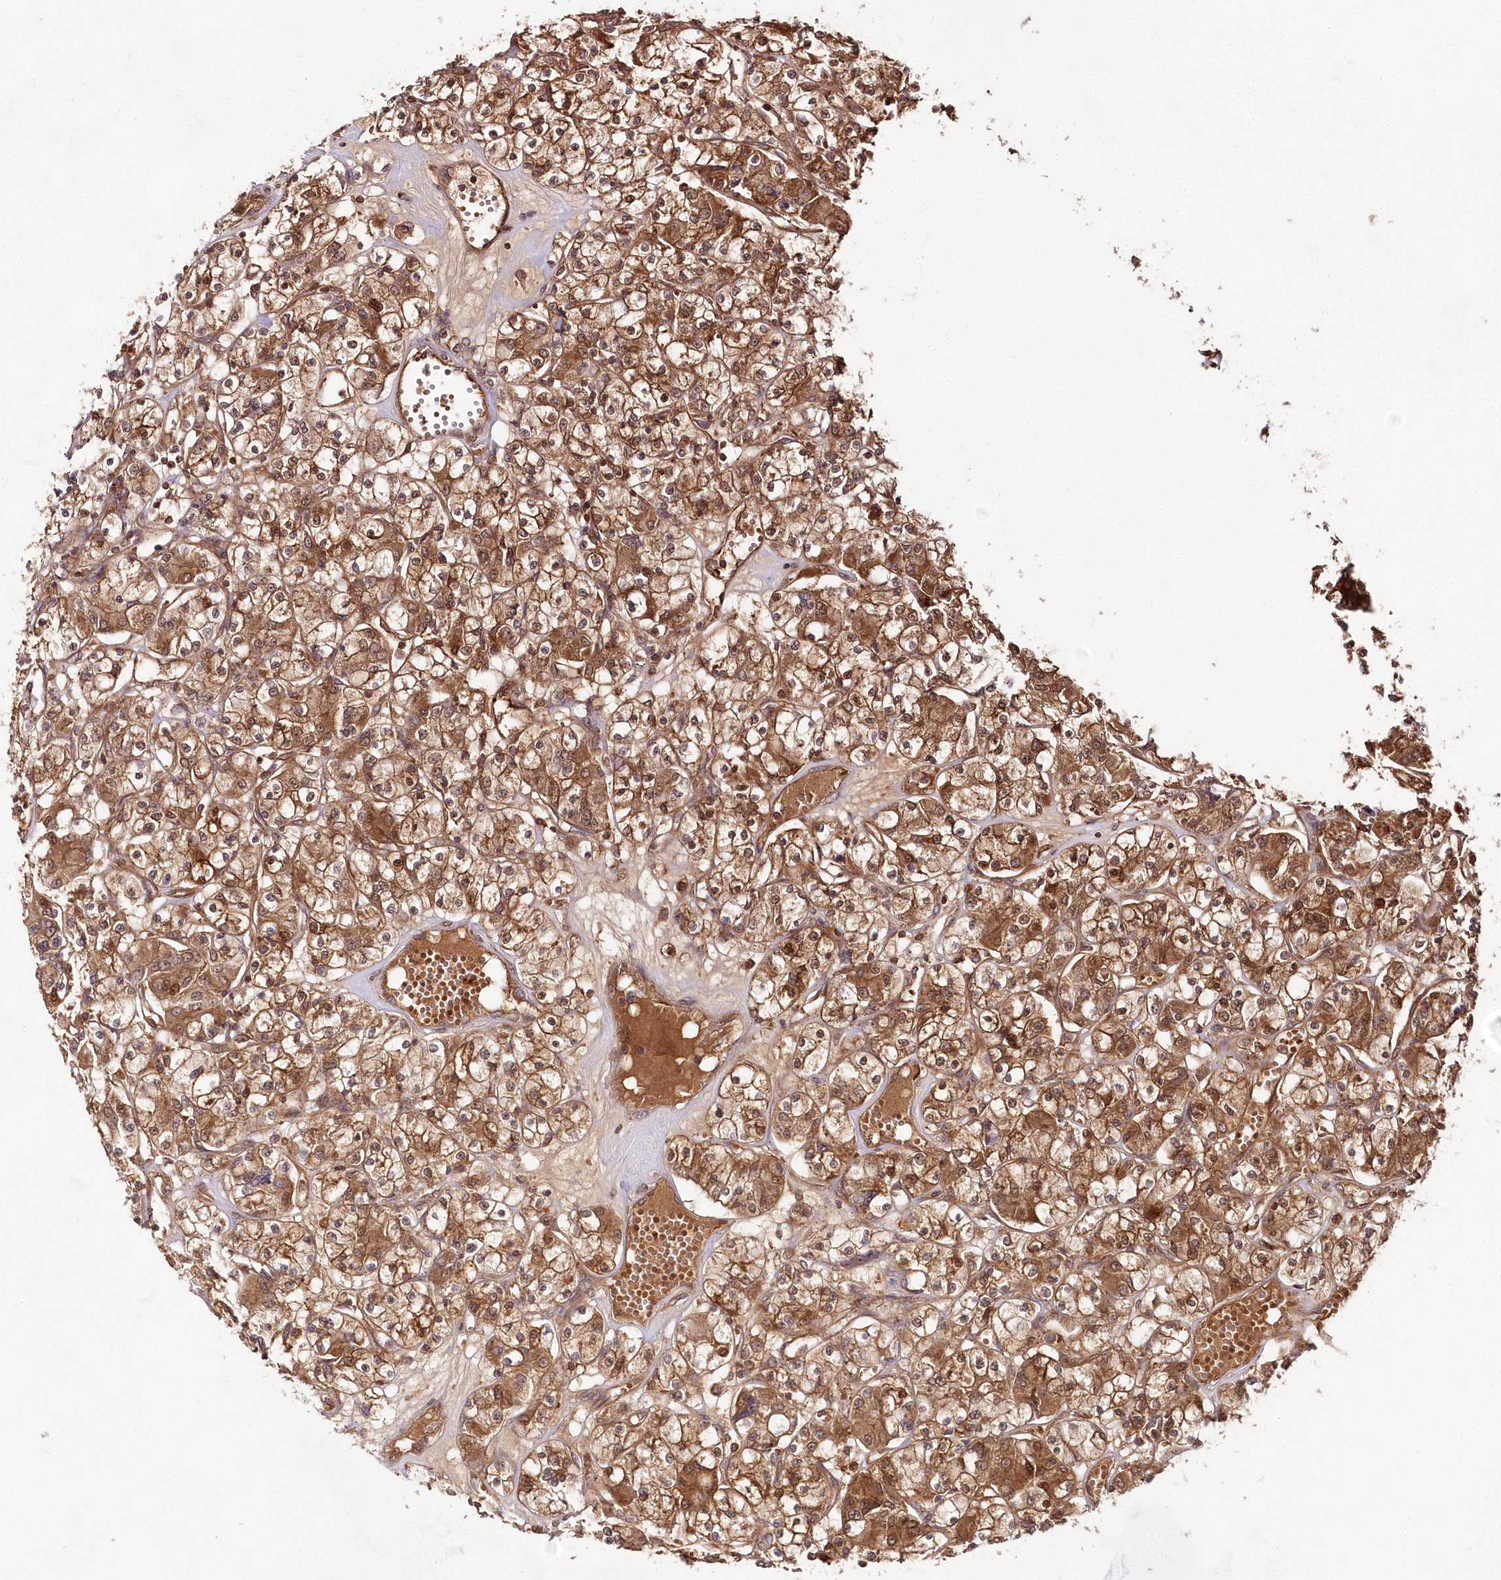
{"staining": {"intensity": "moderate", "quantity": ">75%", "location": "cytoplasmic/membranous"}, "tissue": "renal cancer", "cell_type": "Tumor cells", "image_type": "cancer", "snomed": [{"axis": "morphology", "description": "Adenocarcinoma, NOS"}, {"axis": "topography", "description": "Kidney"}], "caption": "Moderate cytoplasmic/membranous staining for a protein is appreciated in about >75% of tumor cells of renal adenocarcinoma using immunohistochemistry.", "gene": "IMPA1", "patient": {"sex": "female", "age": 59}}